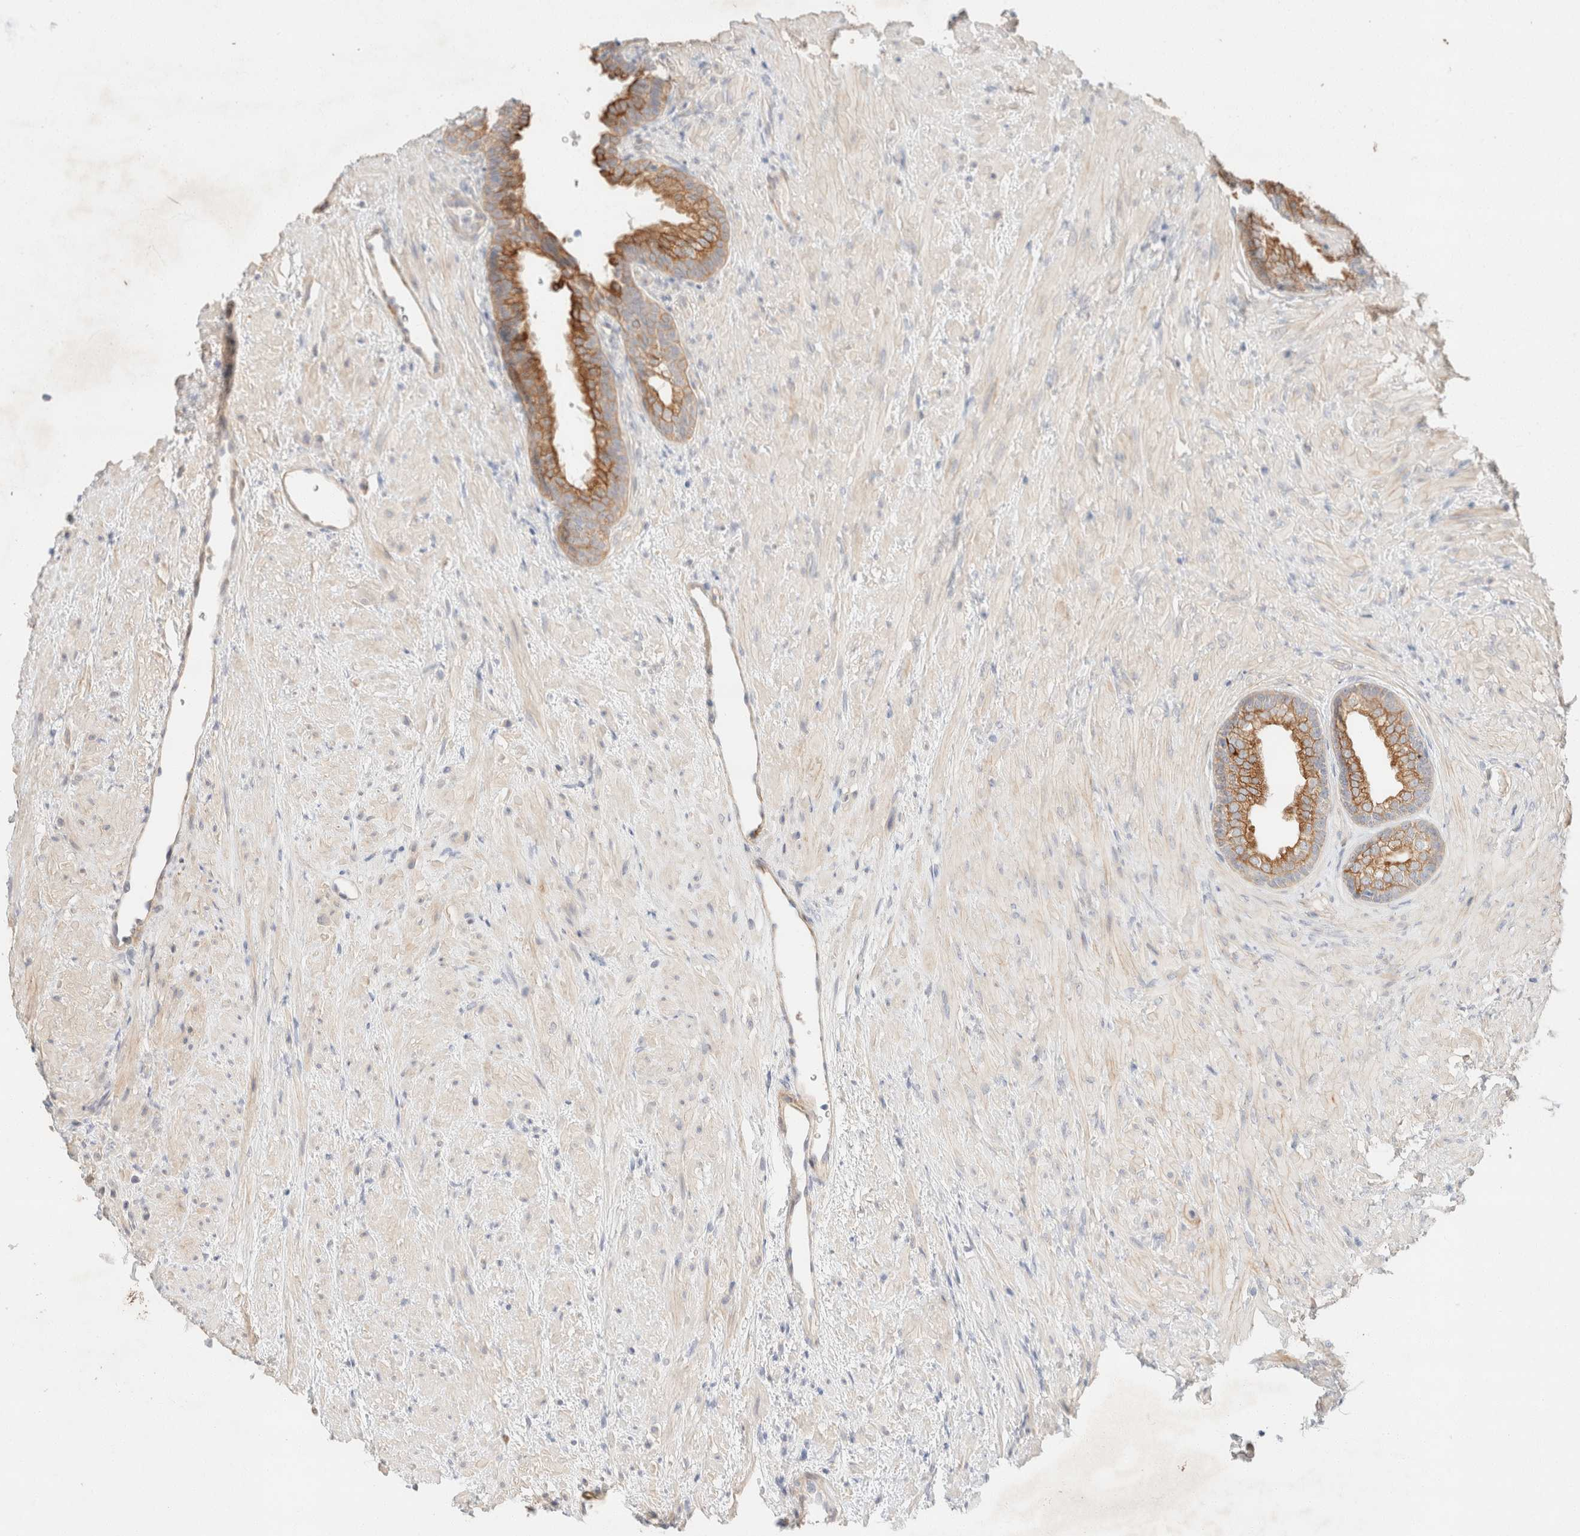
{"staining": {"intensity": "moderate", "quantity": ">75%", "location": "cytoplasmic/membranous"}, "tissue": "prostate", "cell_type": "Glandular cells", "image_type": "normal", "snomed": [{"axis": "morphology", "description": "Normal tissue, NOS"}, {"axis": "topography", "description": "Prostate"}], "caption": "Prostate stained with IHC demonstrates moderate cytoplasmic/membranous positivity in approximately >75% of glandular cells. (Stains: DAB in brown, nuclei in blue, Microscopy: brightfield microscopy at high magnification).", "gene": "CSNK1E", "patient": {"sex": "male", "age": 76}}